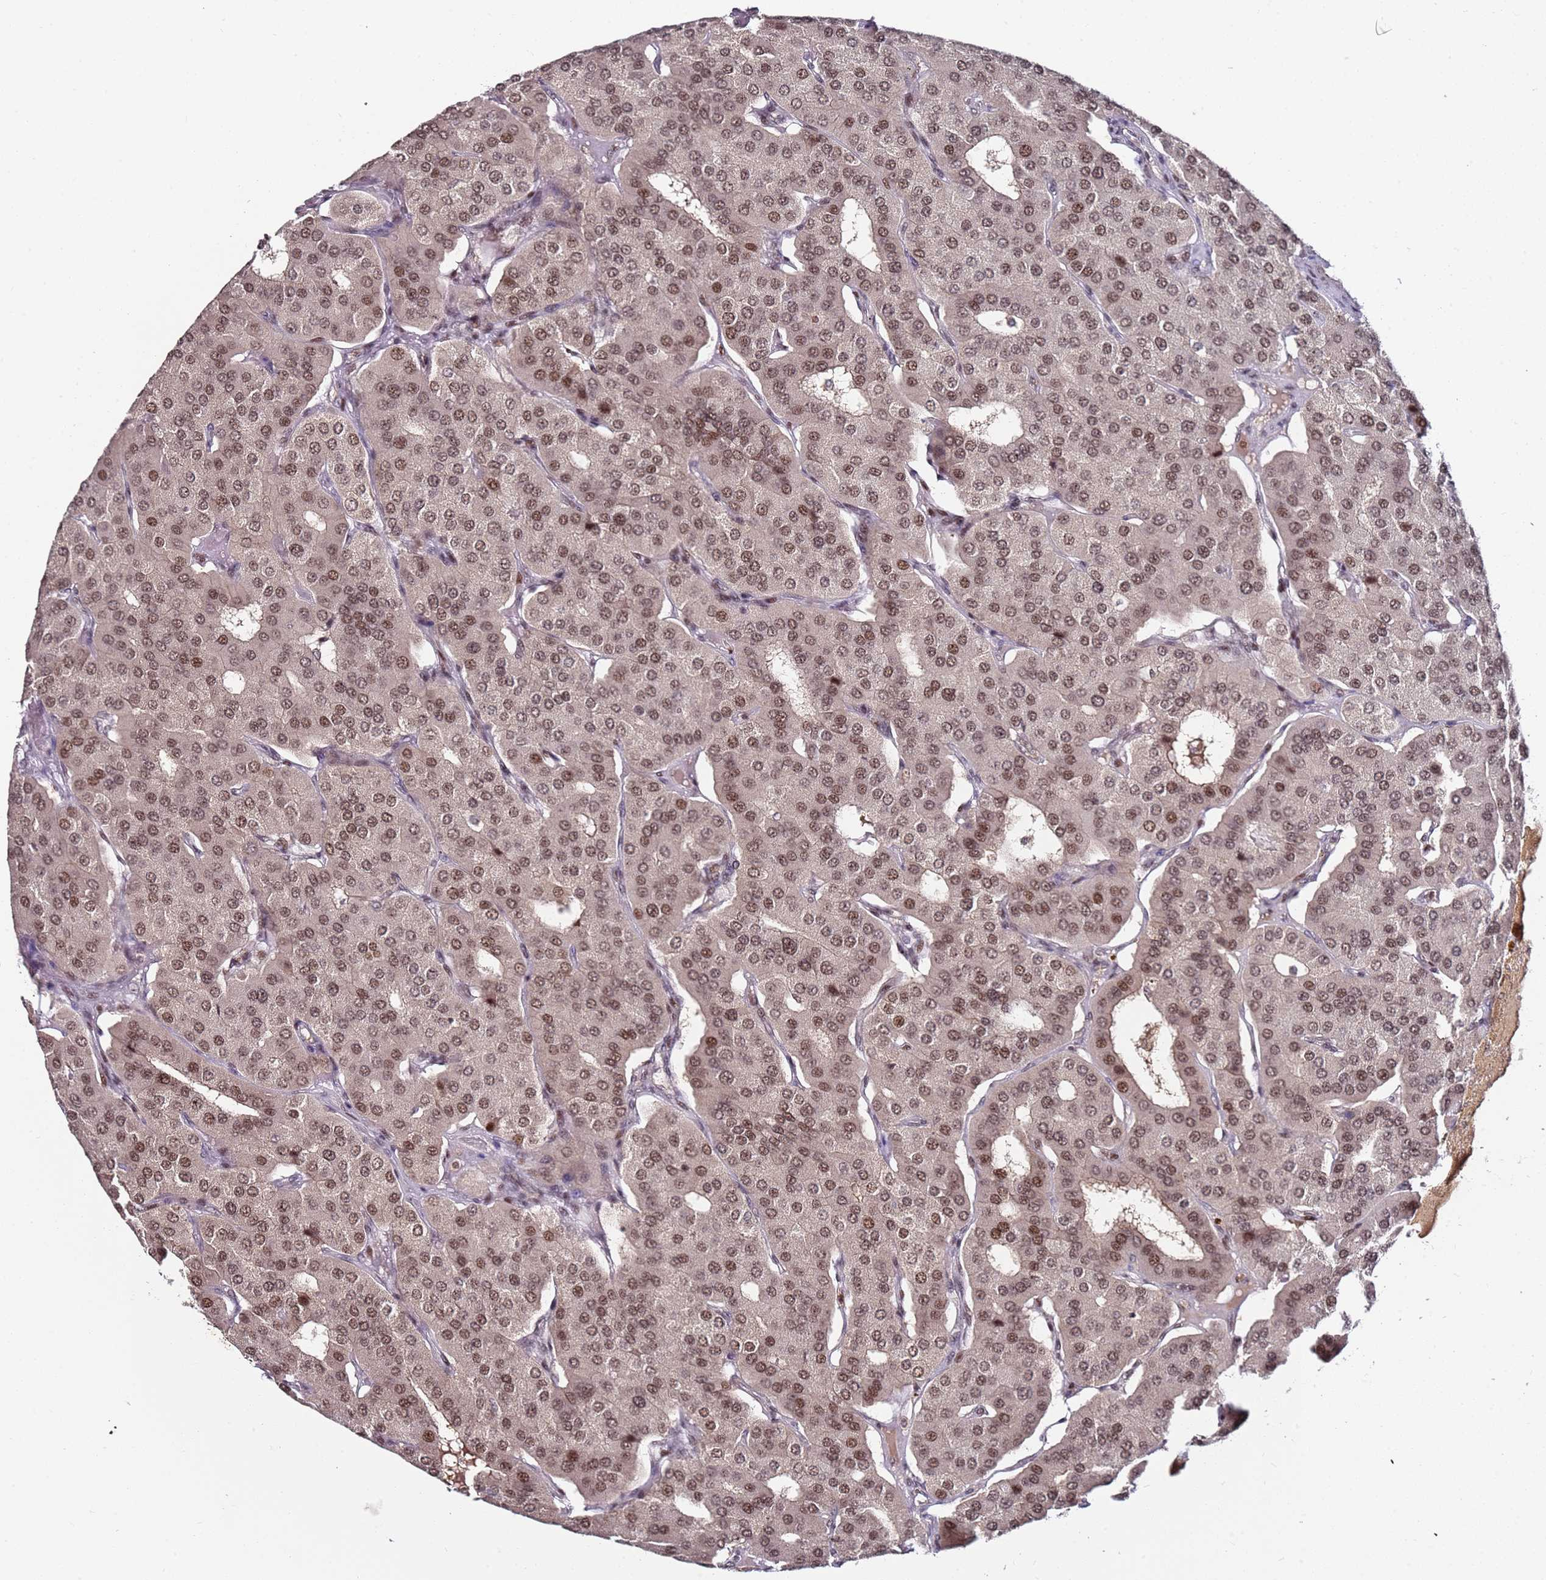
{"staining": {"intensity": "moderate", "quantity": ">75%", "location": "nuclear"}, "tissue": "parathyroid gland", "cell_type": "Glandular cells", "image_type": "normal", "snomed": [{"axis": "morphology", "description": "Normal tissue, NOS"}, {"axis": "morphology", "description": "Adenoma, NOS"}, {"axis": "topography", "description": "Parathyroid gland"}], "caption": "Immunohistochemical staining of benign human parathyroid gland reveals >75% levels of moderate nuclear protein staining in about >75% of glandular cells. (brown staining indicates protein expression, while blue staining denotes nuclei).", "gene": "FCF1", "patient": {"sex": "female", "age": 86}}